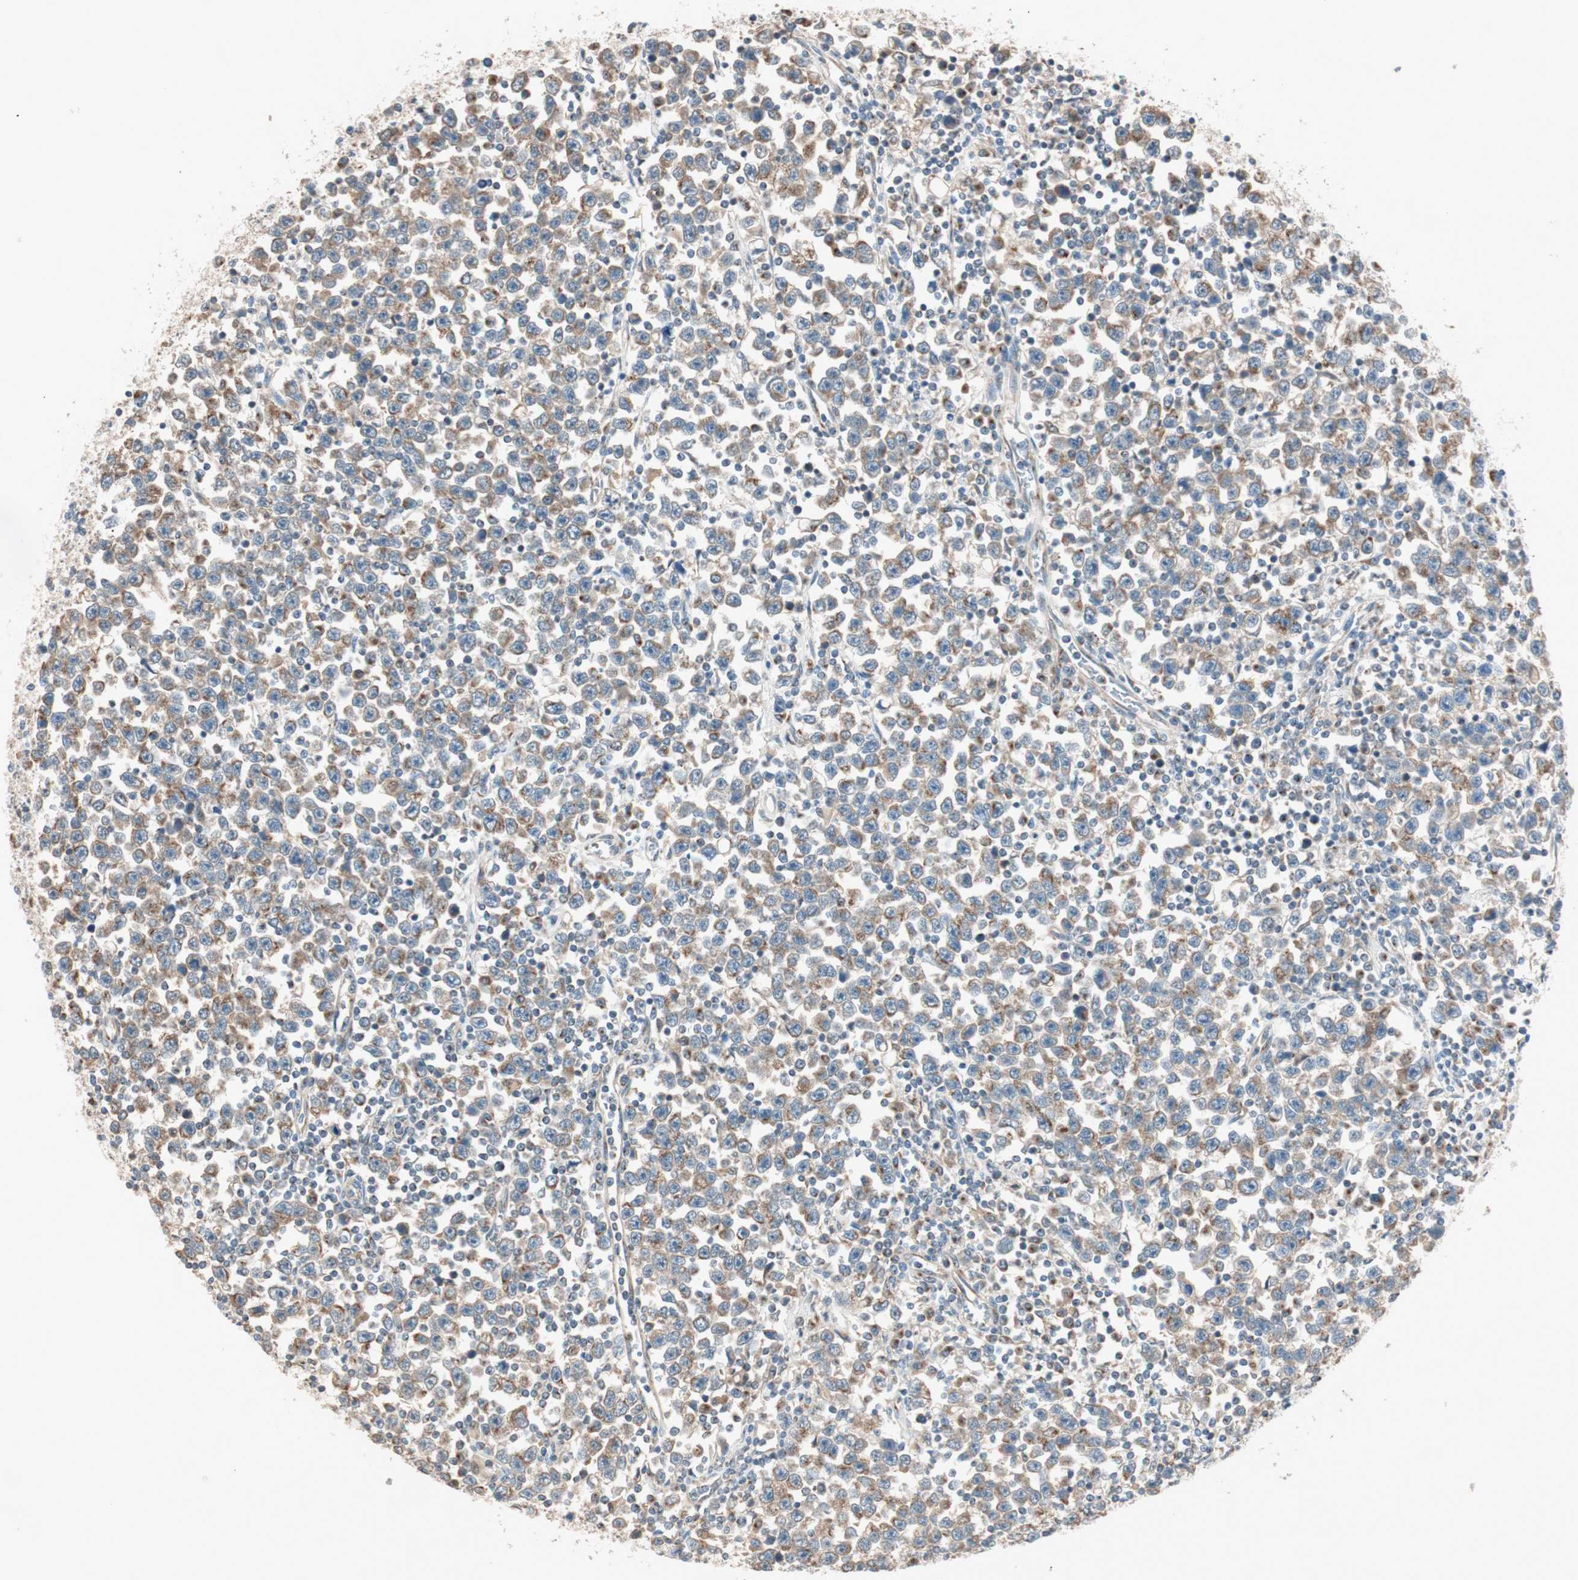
{"staining": {"intensity": "strong", "quantity": ">75%", "location": "cytoplasmic/membranous"}, "tissue": "testis cancer", "cell_type": "Tumor cells", "image_type": "cancer", "snomed": [{"axis": "morphology", "description": "Seminoma, NOS"}, {"axis": "topography", "description": "Testis"}], "caption": "Seminoma (testis) stained with DAB IHC displays high levels of strong cytoplasmic/membranous positivity in about >75% of tumor cells. The staining was performed using DAB, with brown indicating positive protein expression. Nuclei are stained blue with hematoxylin.", "gene": "SEC16A", "patient": {"sex": "male", "age": 43}}